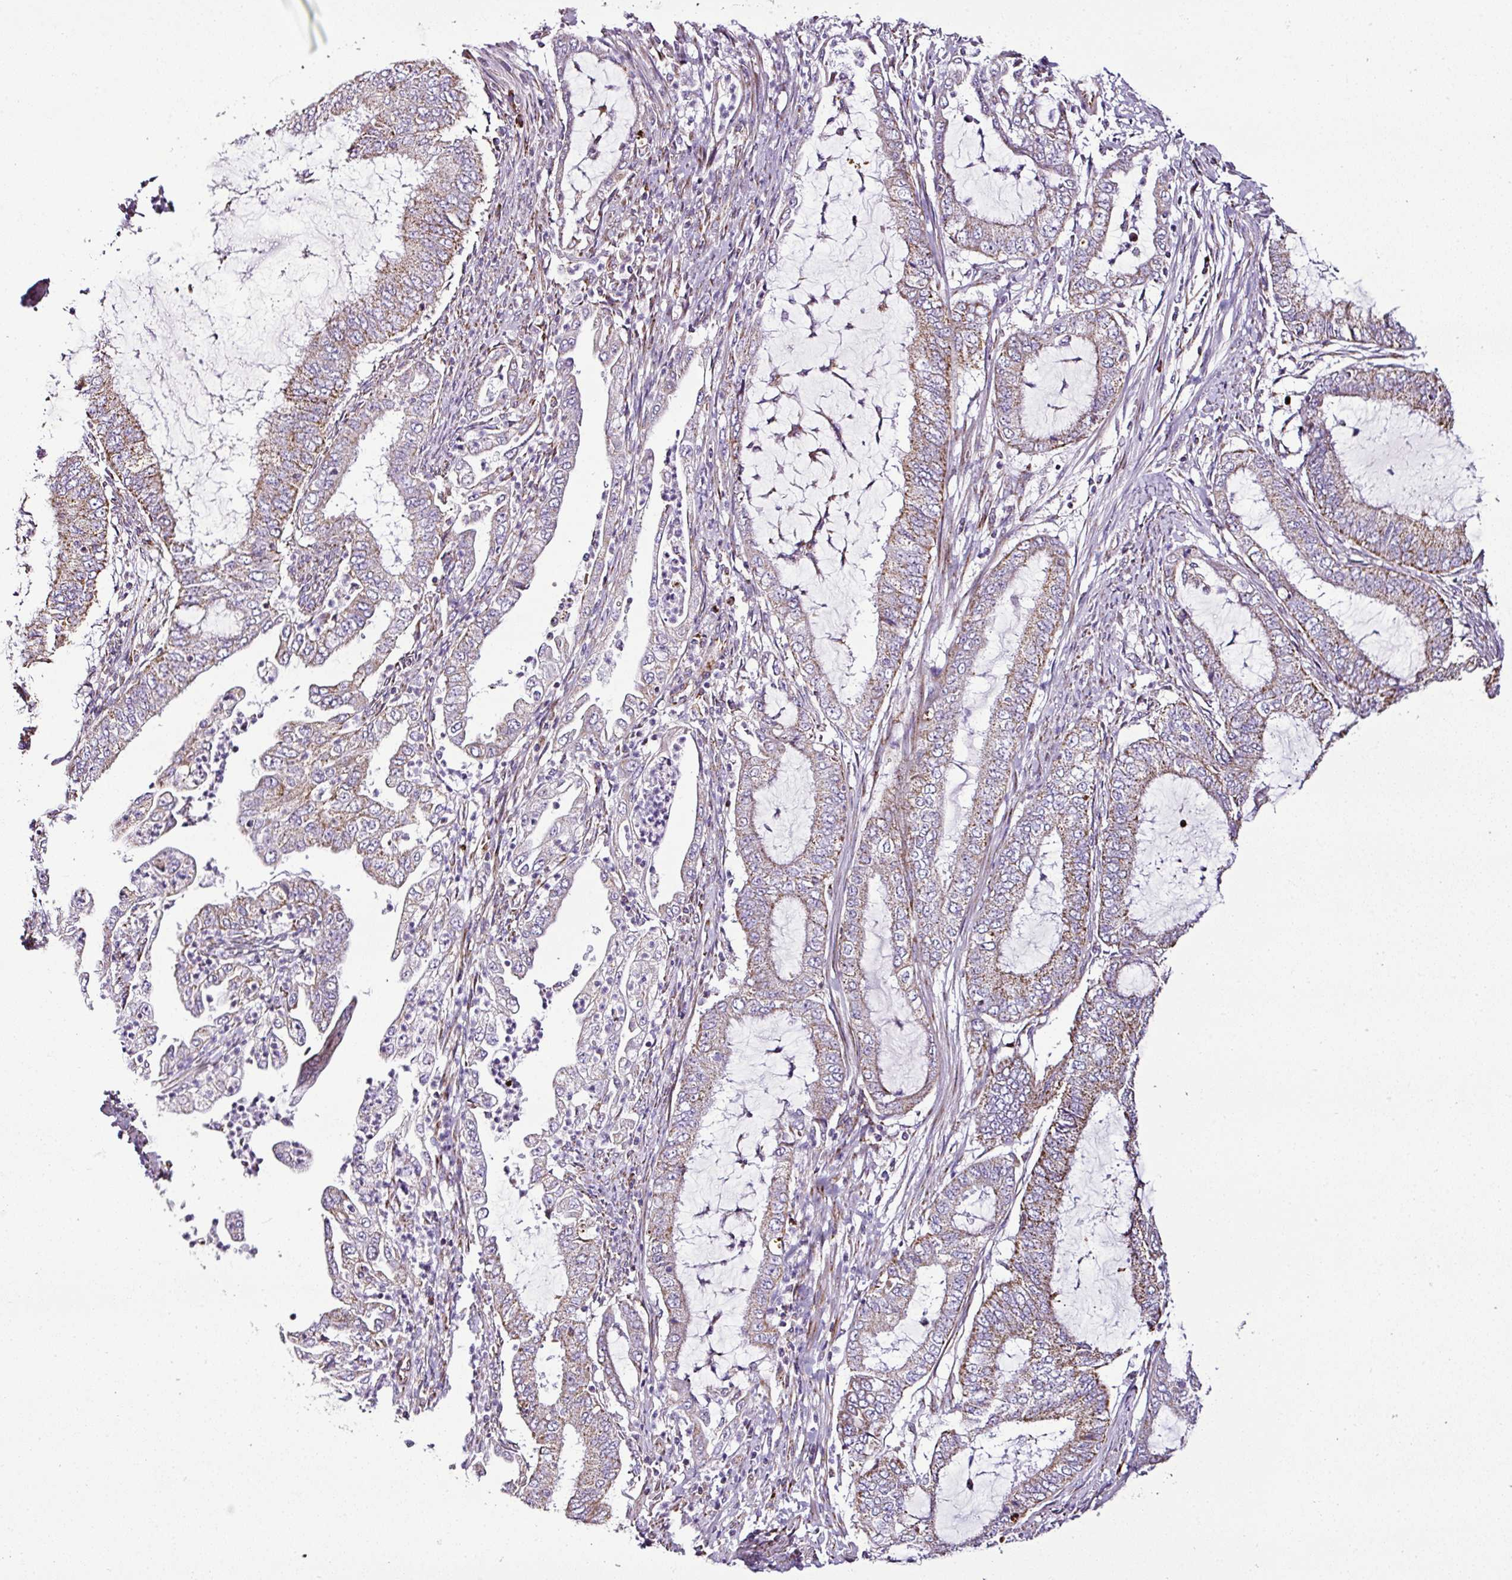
{"staining": {"intensity": "moderate", "quantity": "25%-75%", "location": "cytoplasmic/membranous"}, "tissue": "endometrial cancer", "cell_type": "Tumor cells", "image_type": "cancer", "snomed": [{"axis": "morphology", "description": "Adenocarcinoma, NOS"}, {"axis": "topography", "description": "Endometrium"}], "caption": "Adenocarcinoma (endometrial) stained with immunohistochemistry (IHC) exhibits moderate cytoplasmic/membranous staining in about 25%-75% of tumor cells.", "gene": "DPAGT1", "patient": {"sex": "female", "age": 51}}